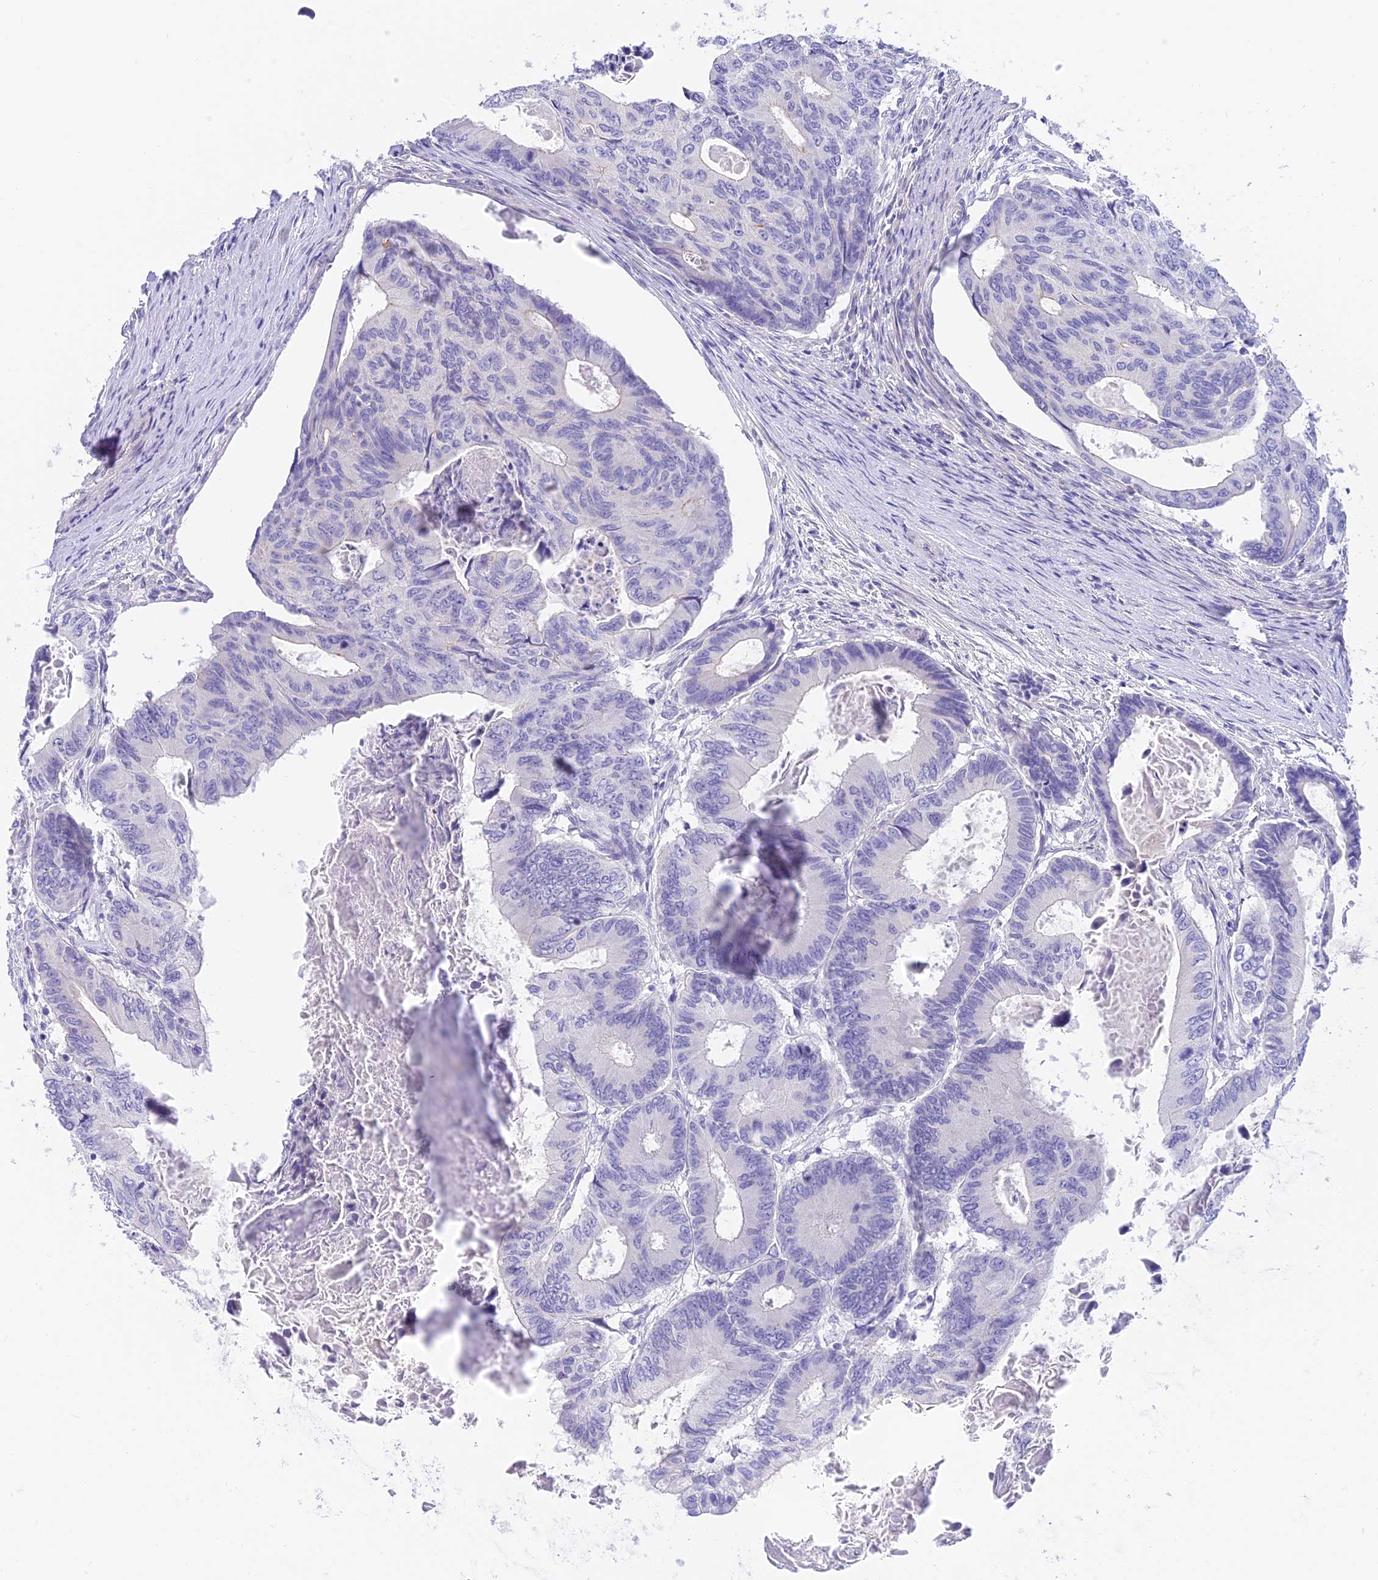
{"staining": {"intensity": "negative", "quantity": "none", "location": "none"}, "tissue": "colorectal cancer", "cell_type": "Tumor cells", "image_type": "cancer", "snomed": [{"axis": "morphology", "description": "Adenocarcinoma, NOS"}, {"axis": "topography", "description": "Colon"}], "caption": "Colorectal cancer was stained to show a protein in brown. There is no significant positivity in tumor cells. (Brightfield microscopy of DAB (3,3'-diaminobenzidine) immunohistochemistry (IHC) at high magnification).", "gene": "C17orf67", "patient": {"sex": "male", "age": 85}}